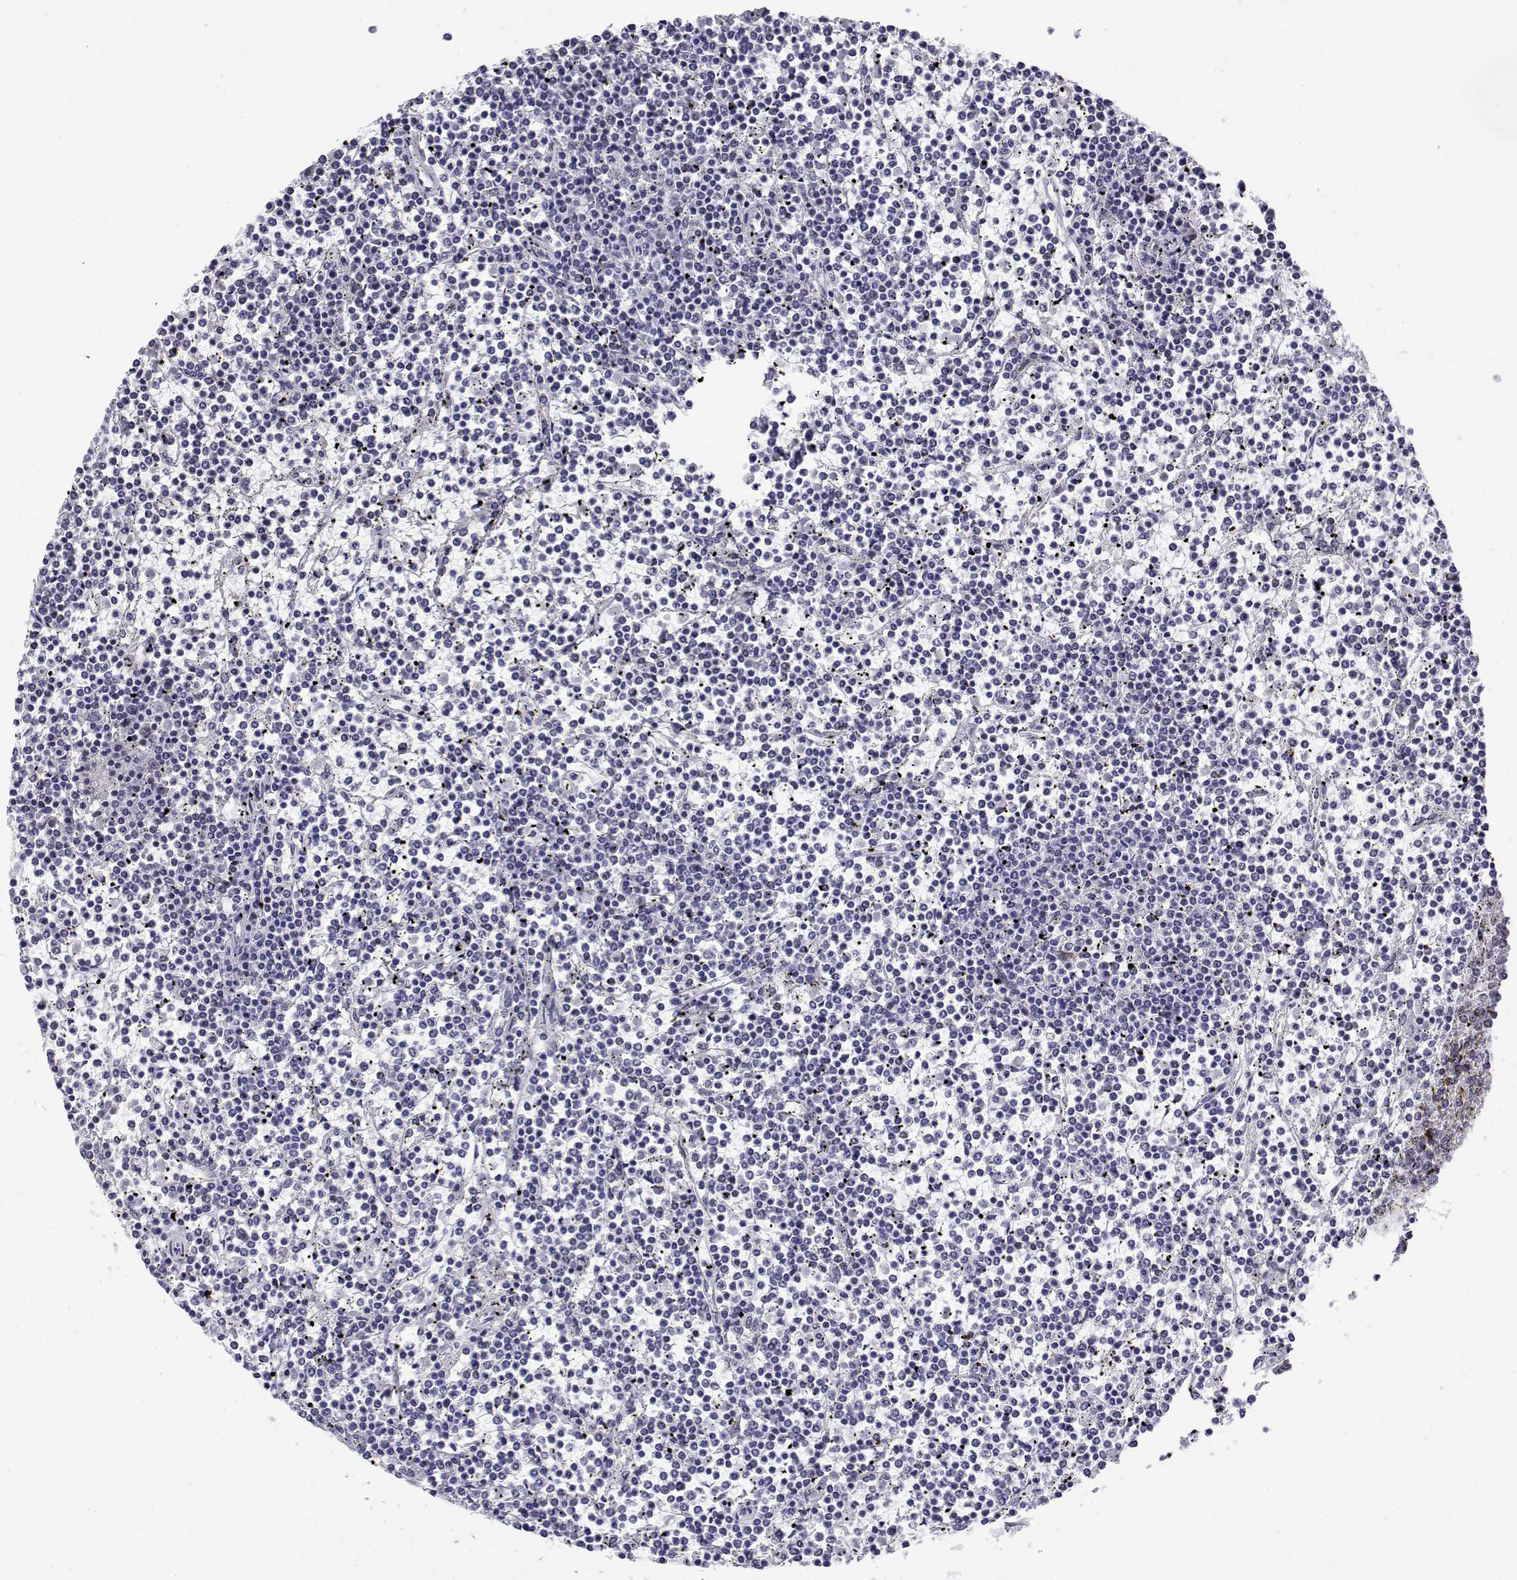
{"staining": {"intensity": "negative", "quantity": "none", "location": "none"}, "tissue": "lymphoma", "cell_type": "Tumor cells", "image_type": "cancer", "snomed": [{"axis": "morphology", "description": "Malignant lymphoma, non-Hodgkin's type, Low grade"}, {"axis": "topography", "description": "Spleen"}], "caption": "Low-grade malignant lymphoma, non-Hodgkin's type was stained to show a protein in brown. There is no significant staining in tumor cells.", "gene": "POLDIP3", "patient": {"sex": "female", "age": 19}}